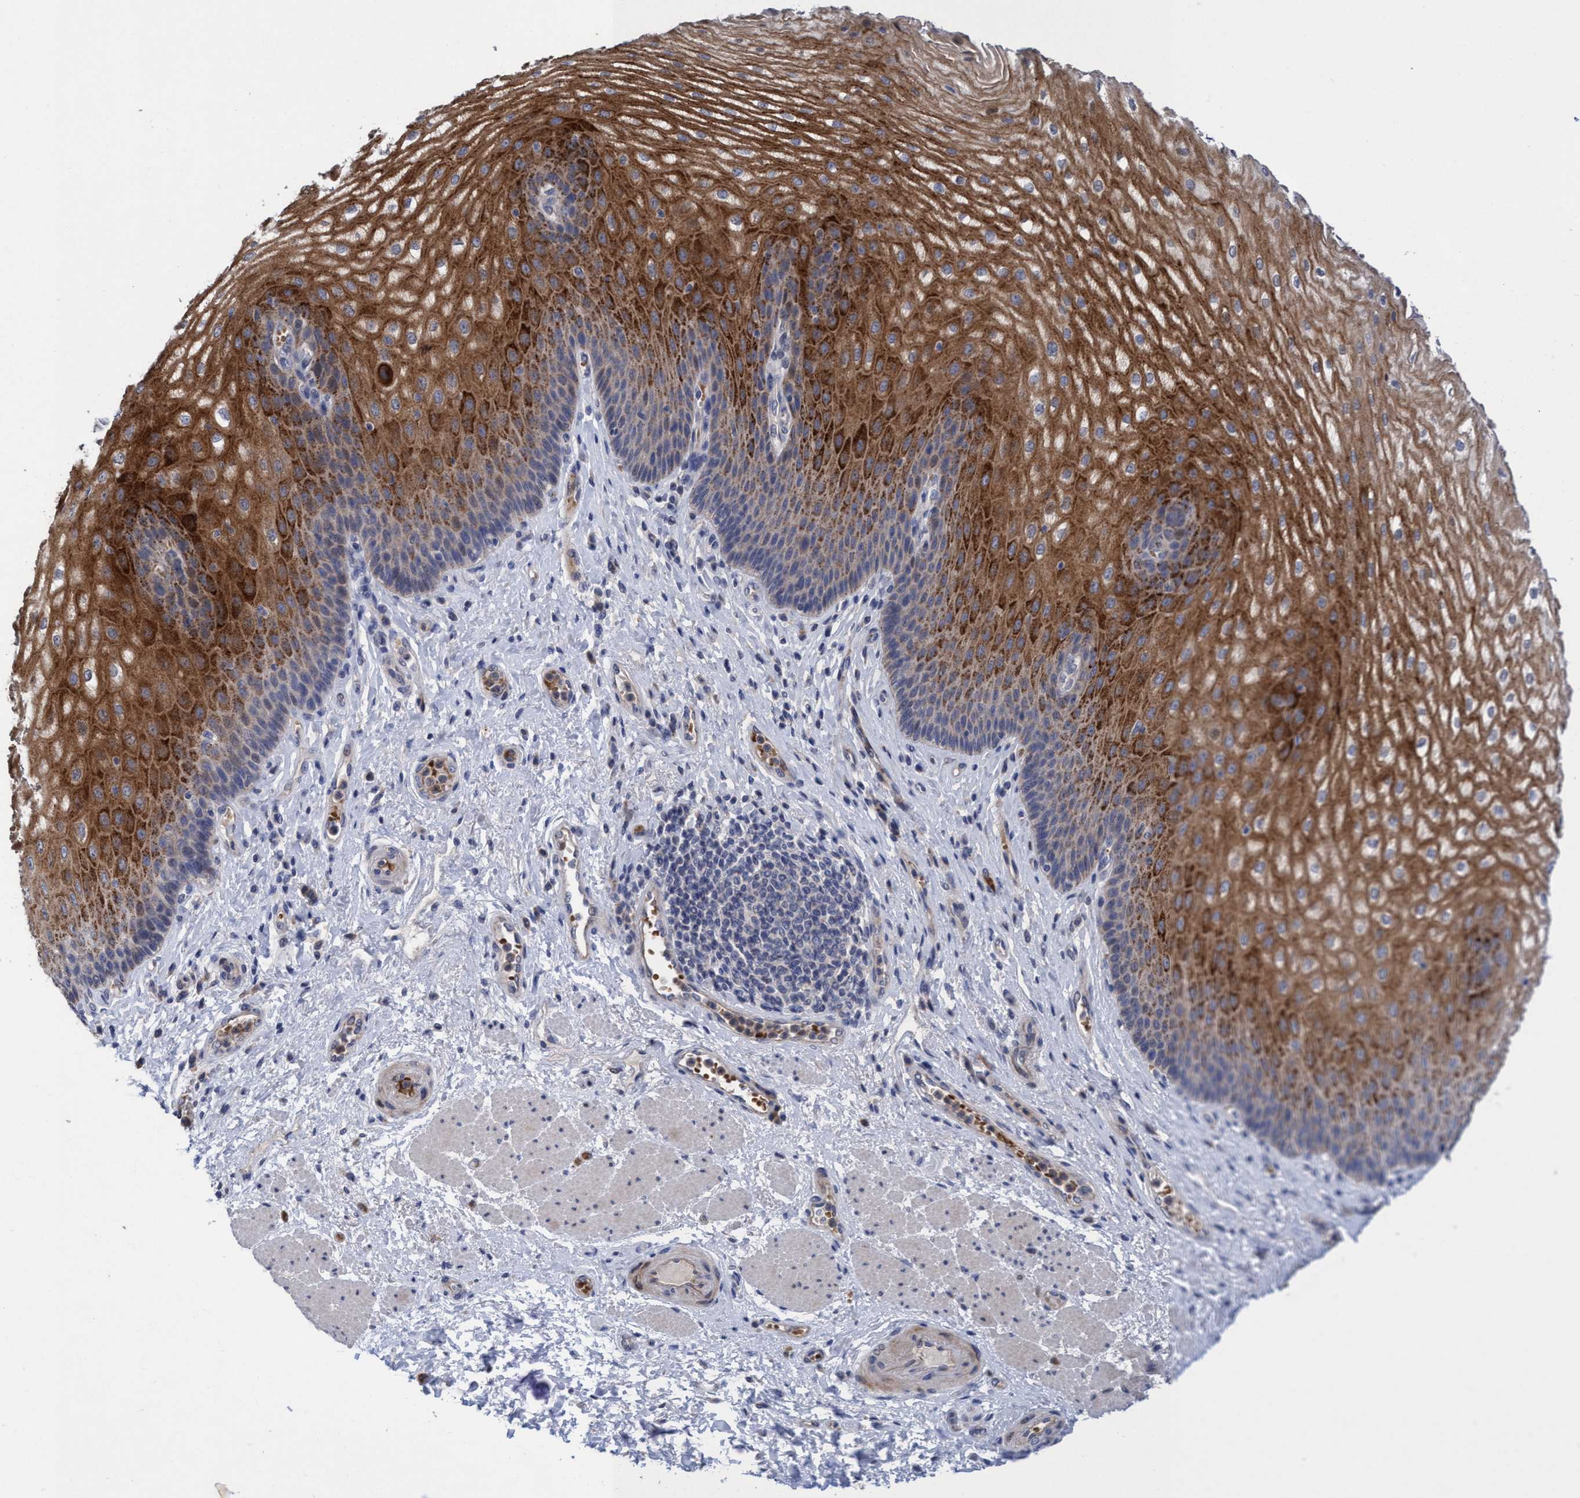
{"staining": {"intensity": "strong", "quantity": ">75%", "location": "cytoplasmic/membranous"}, "tissue": "esophagus", "cell_type": "Squamous epithelial cells", "image_type": "normal", "snomed": [{"axis": "morphology", "description": "Normal tissue, NOS"}, {"axis": "topography", "description": "Esophagus"}], "caption": "This is an image of immunohistochemistry staining of normal esophagus, which shows strong positivity in the cytoplasmic/membranous of squamous epithelial cells.", "gene": "SEMA4D", "patient": {"sex": "male", "age": 54}}